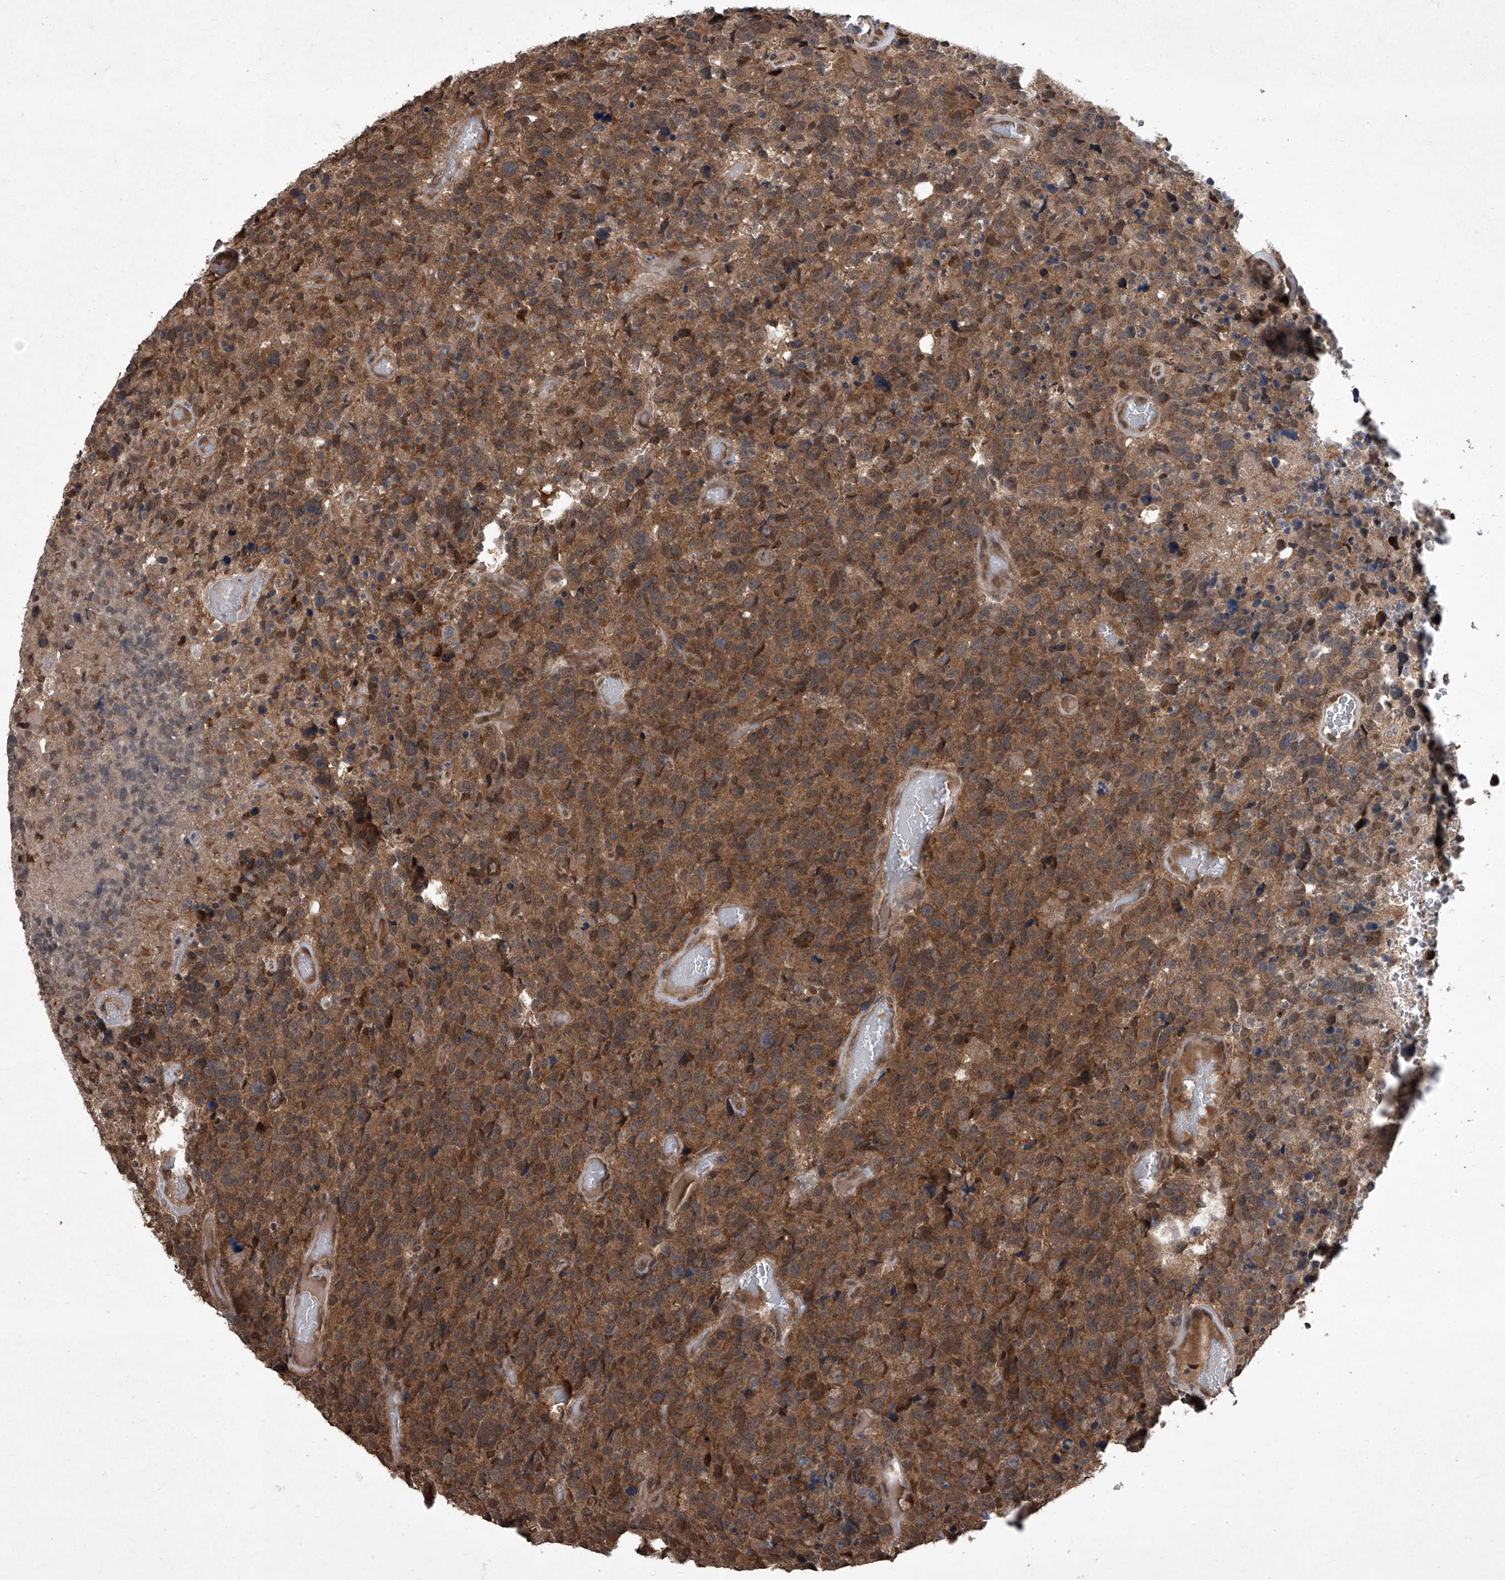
{"staining": {"intensity": "moderate", "quantity": ">75%", "location": "cytoplasmic/membranous"}, "tissue": "glioma", "cell_type": "Tumor cells", "image_type": "cancer", "snomed": [{"axis": "morphology", "description": "Glioma, malignant, High grade"}, {"axis": "topography", "description": "Brain"}], "caption": "IHC of glioma shows medium levels of moderate cytoplasmic/membranous expression in about >75% of tumor cells.", "gene": "TSNAX", "patient": {"sex": "male", "age": 69}}